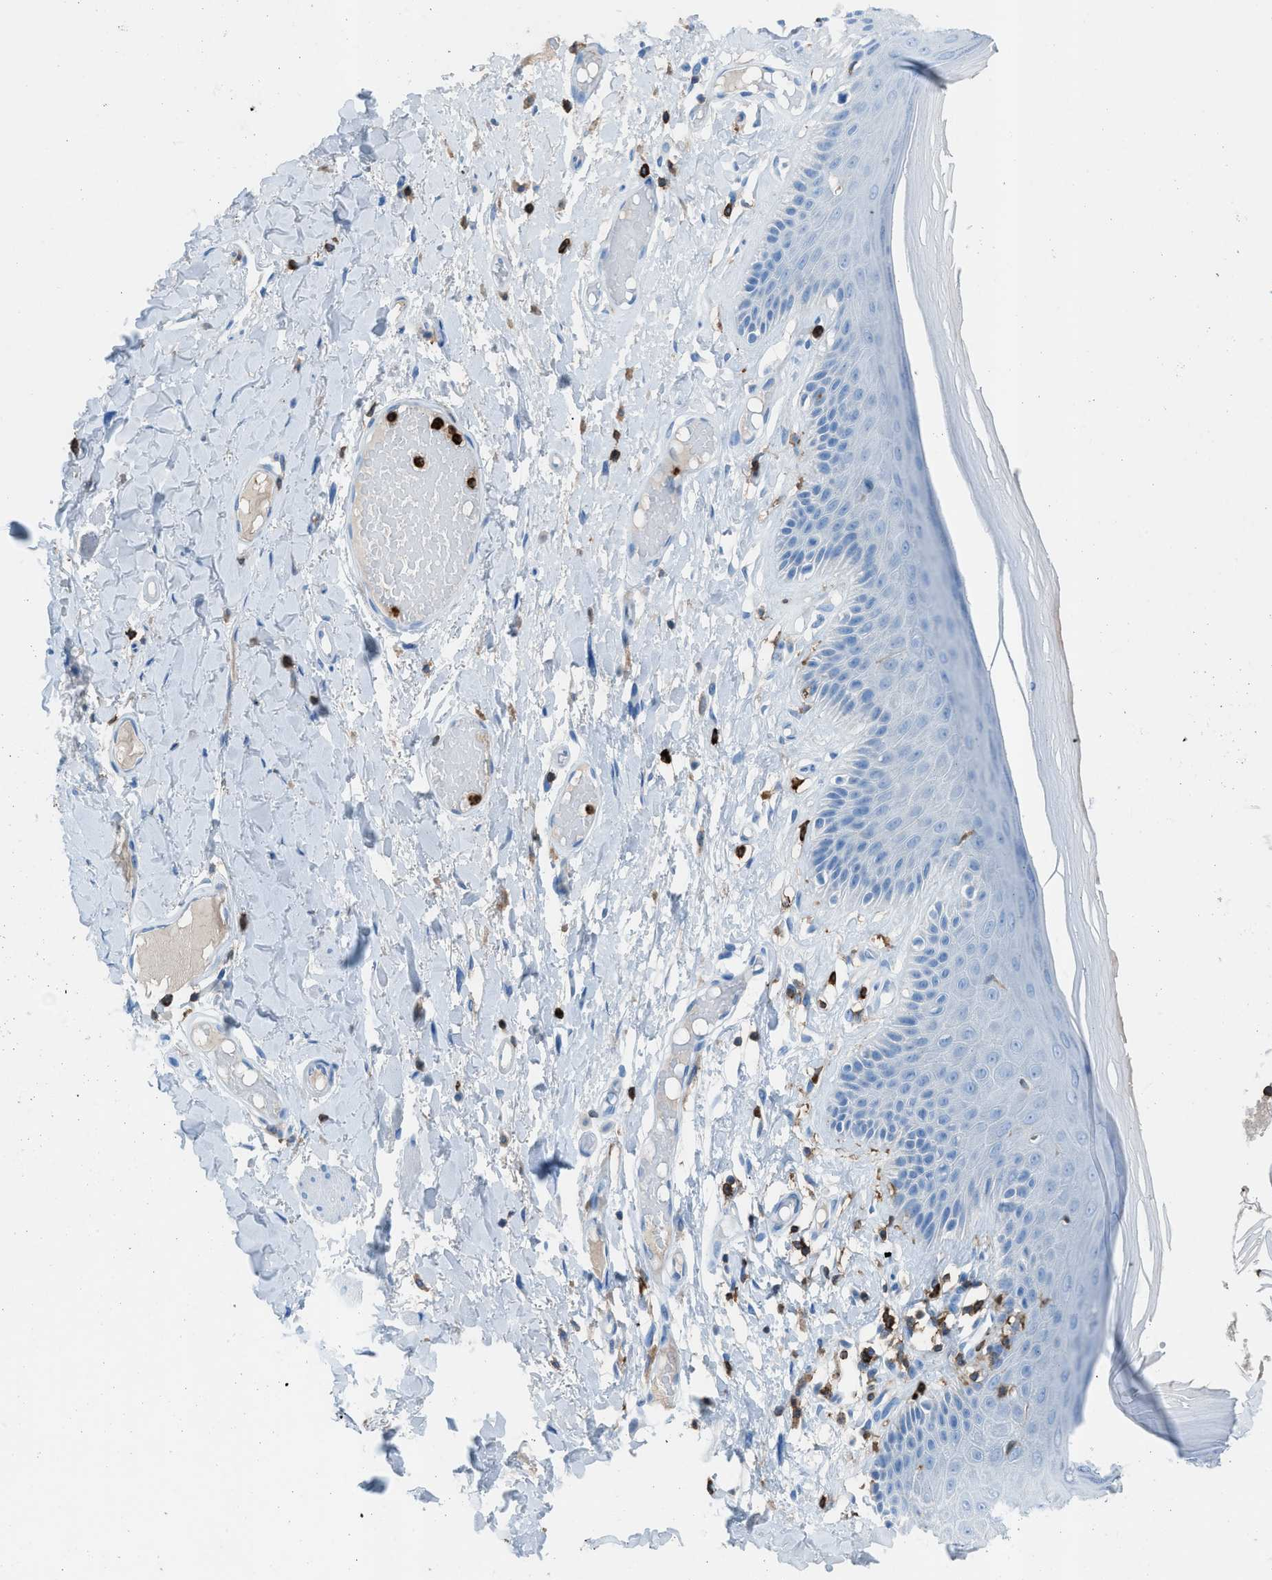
{"staining": {"intensity": "moderate", "quantity": "<25%", "location": "cytoplasmic/membranous"}, "tissue": "skin", "cell_type": "Epidermal cells", "image_type": "normal", "snomed": [{"axis": "morphology", "description": "Normal tissue, NOS"}, {"axis": "topography", "description": "Vulva"}], "caption": "This micrograph exhibits immunohistochemistry staining of unremarkable skin, with low moderate cytoplasmic/membranous staining in approximately <25% of epidermal cells.", "gene": "ITGB2", "patient": {"sex": "female", "age": 73}}